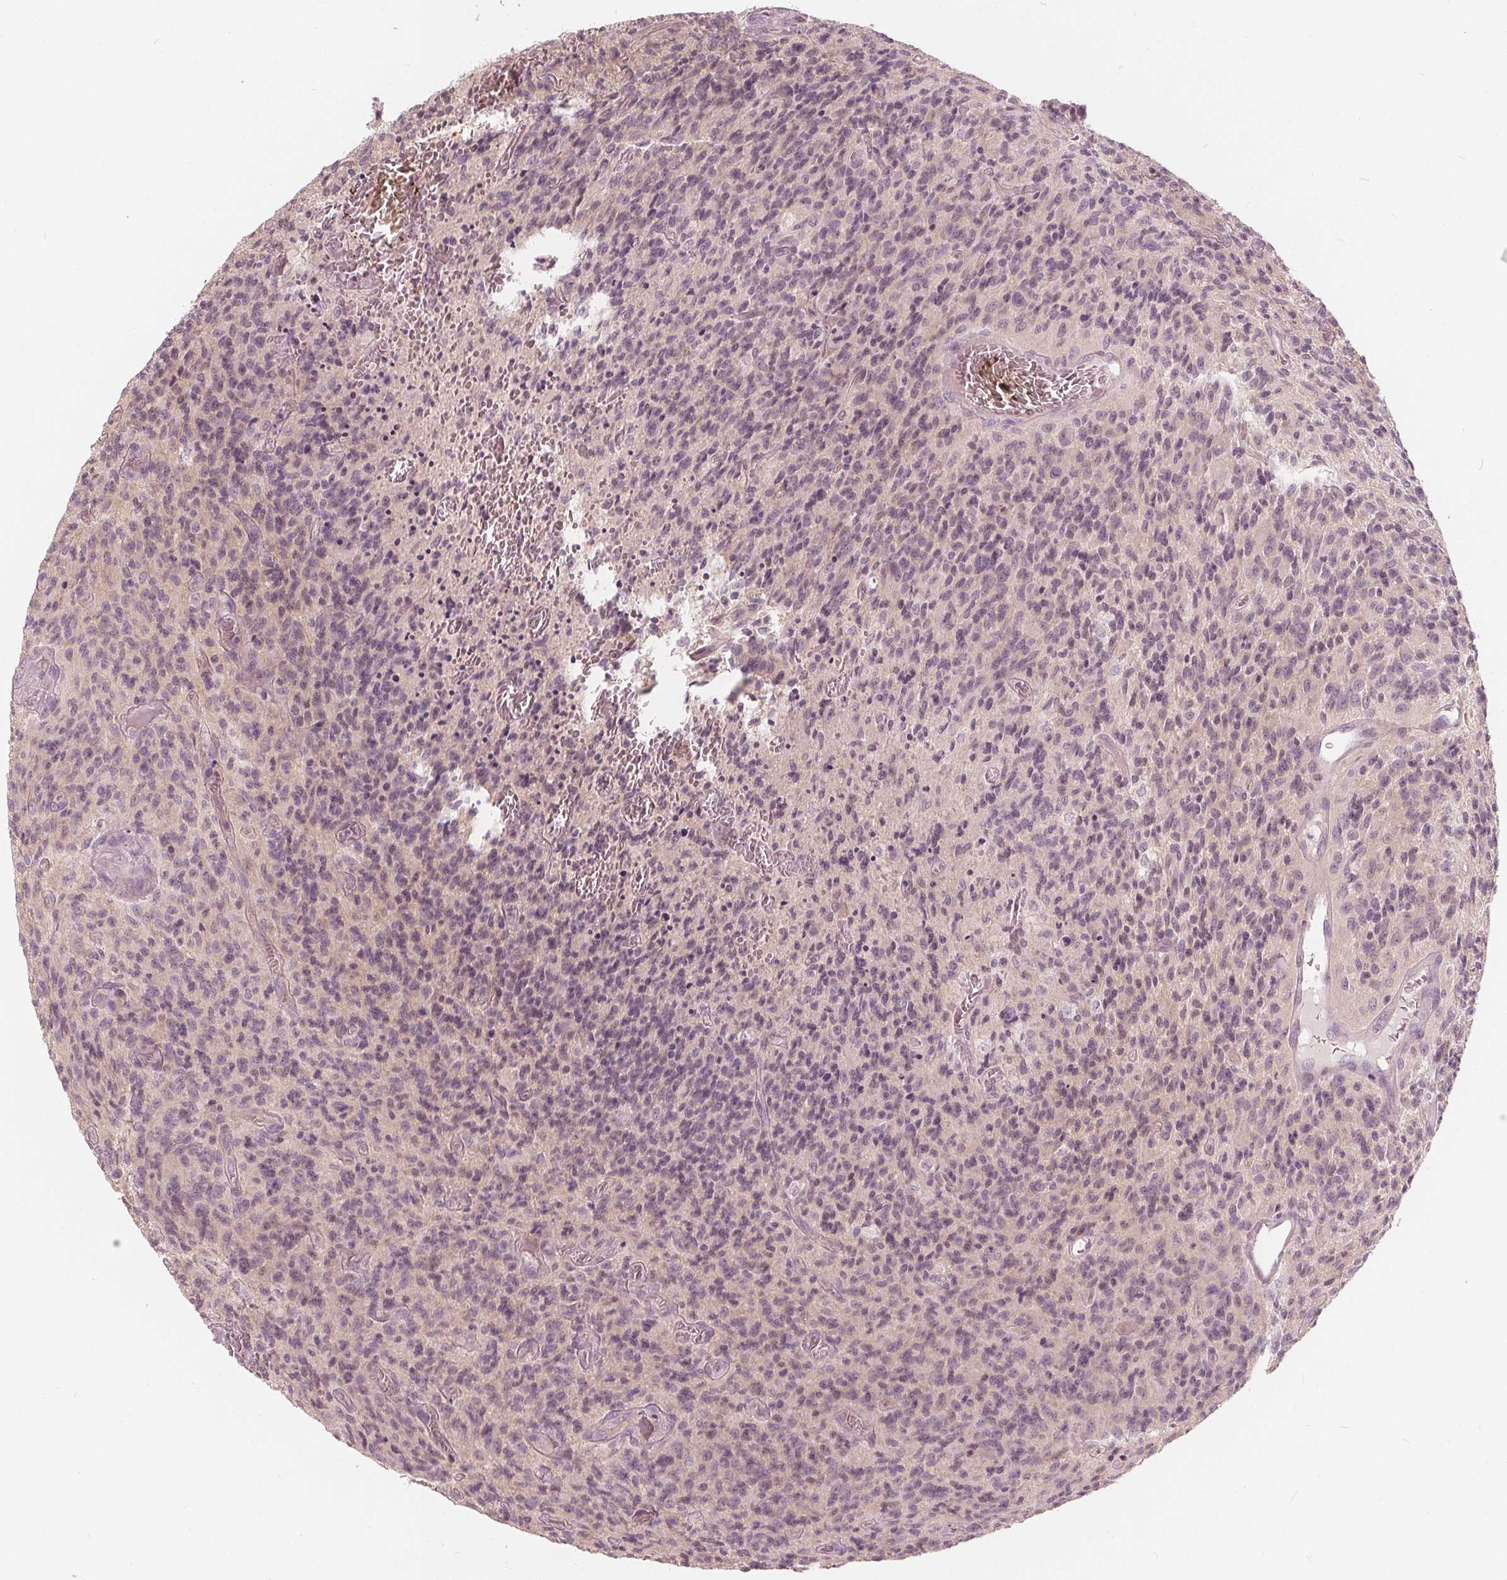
{"staining": {"intensity": "negative", "quantity": "none", "location": "none"}, "tissue": "glioma", "cell_type": "Tumor cells", "image_type": "cancer", "snomed": [{"axis": "morphology", "description": "Glioma, malignant, High grade"}, {"axis": "topography", "description": "Brain"}], "caption": "Immunohistochemical staining of malignant high-grade glioma exhibits no significant staining in tumor cells.", "gene": "SAT2", "patient": {"sex": "male", "age": 76}}